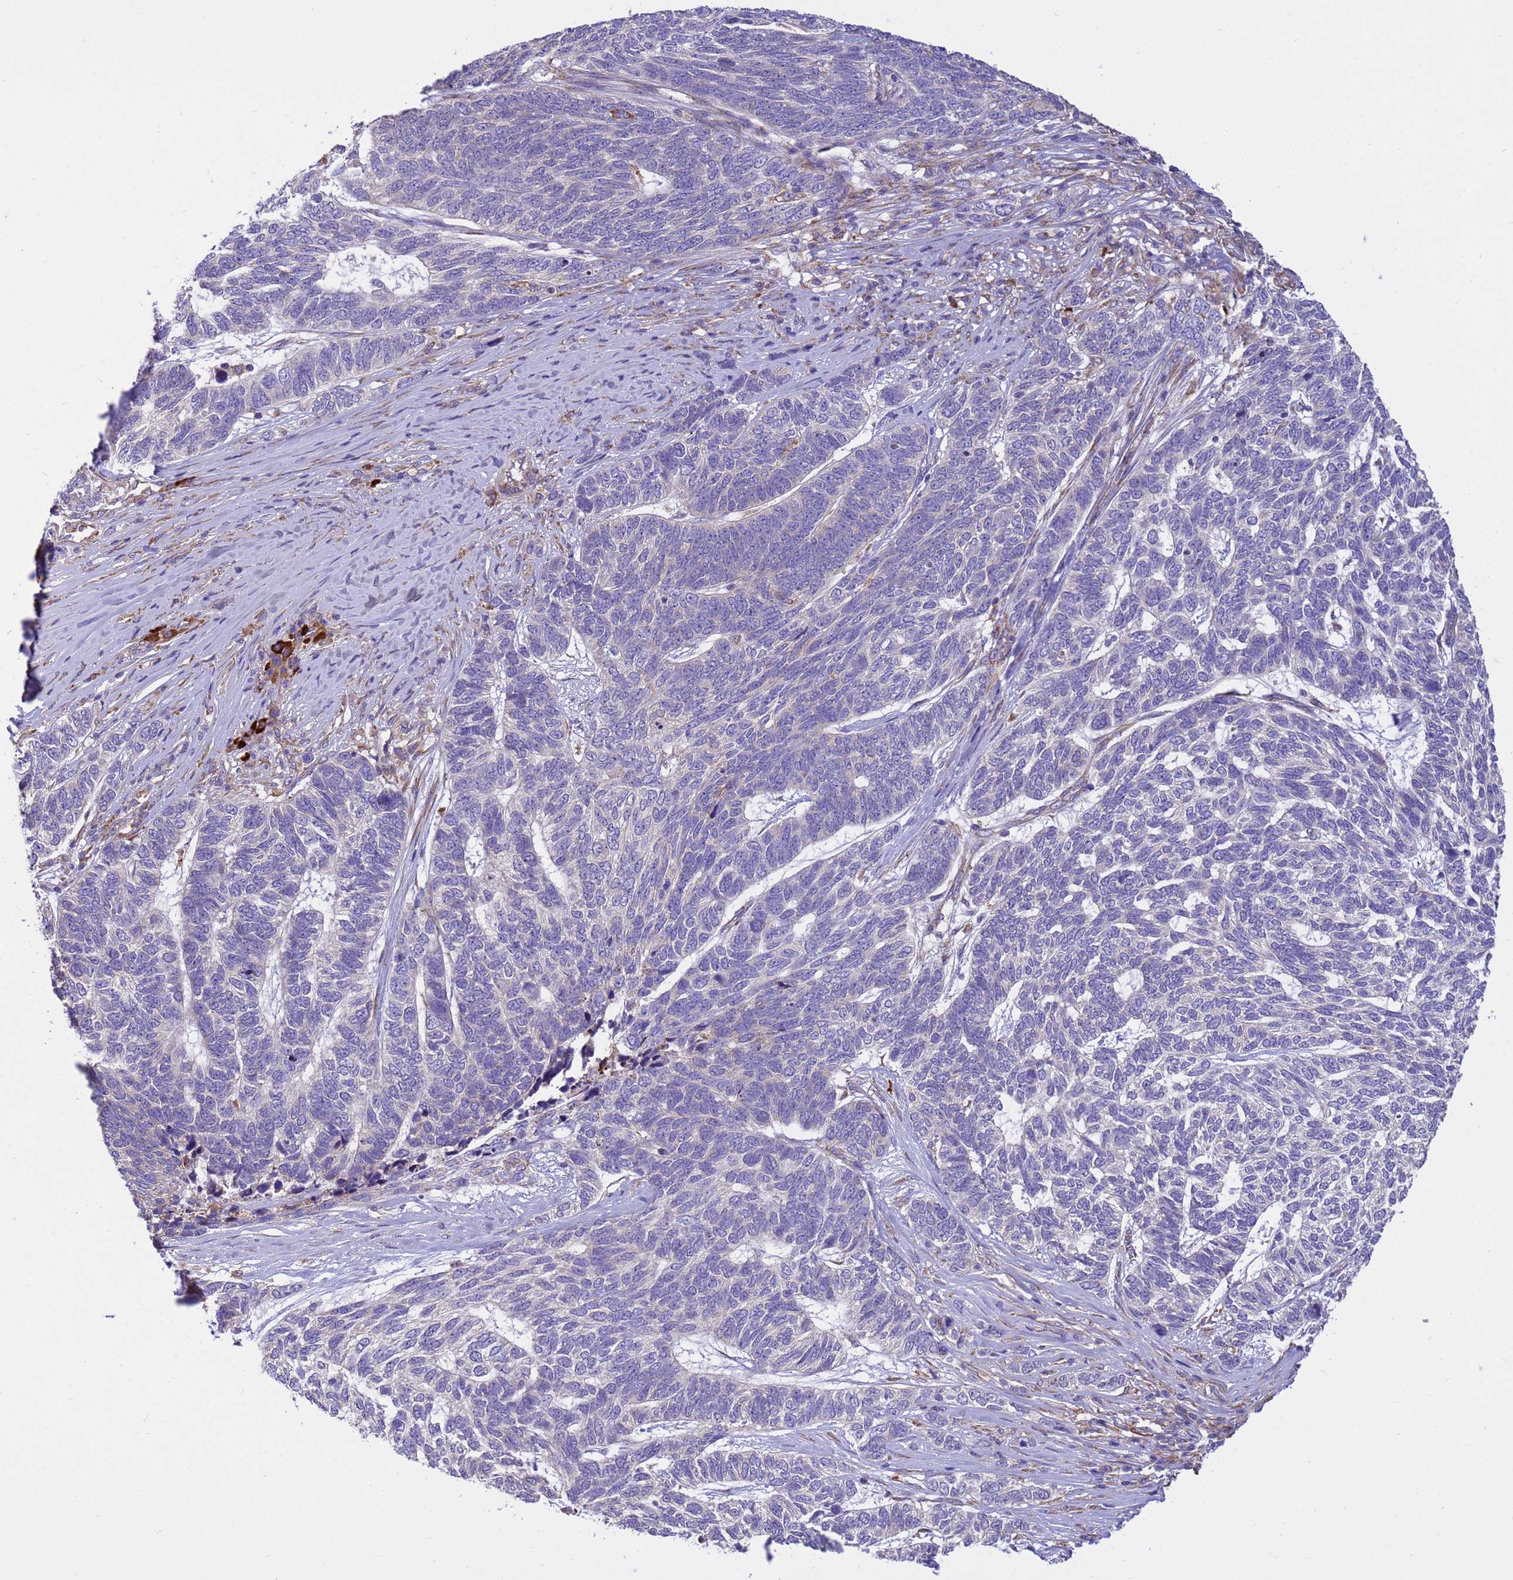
{"staining": {"intensity": "negative", "quantity": "none", "location": "none"}, "tissue": "skin cancer", "cell_type": "Tumor cells", "image_type": "cancer", "snomed": [{"axis": "morphology", "description": "Basal cell carcinoma"}, {"axis": "topography", "description": "Skin"}], "caption": "Immunohistochemistry (IHC) of human skin basal cell carcinoma exhibits no positivity in tumor cells.", "gene": "THAP5", "patient": {"sex": "female", "age": 65}}